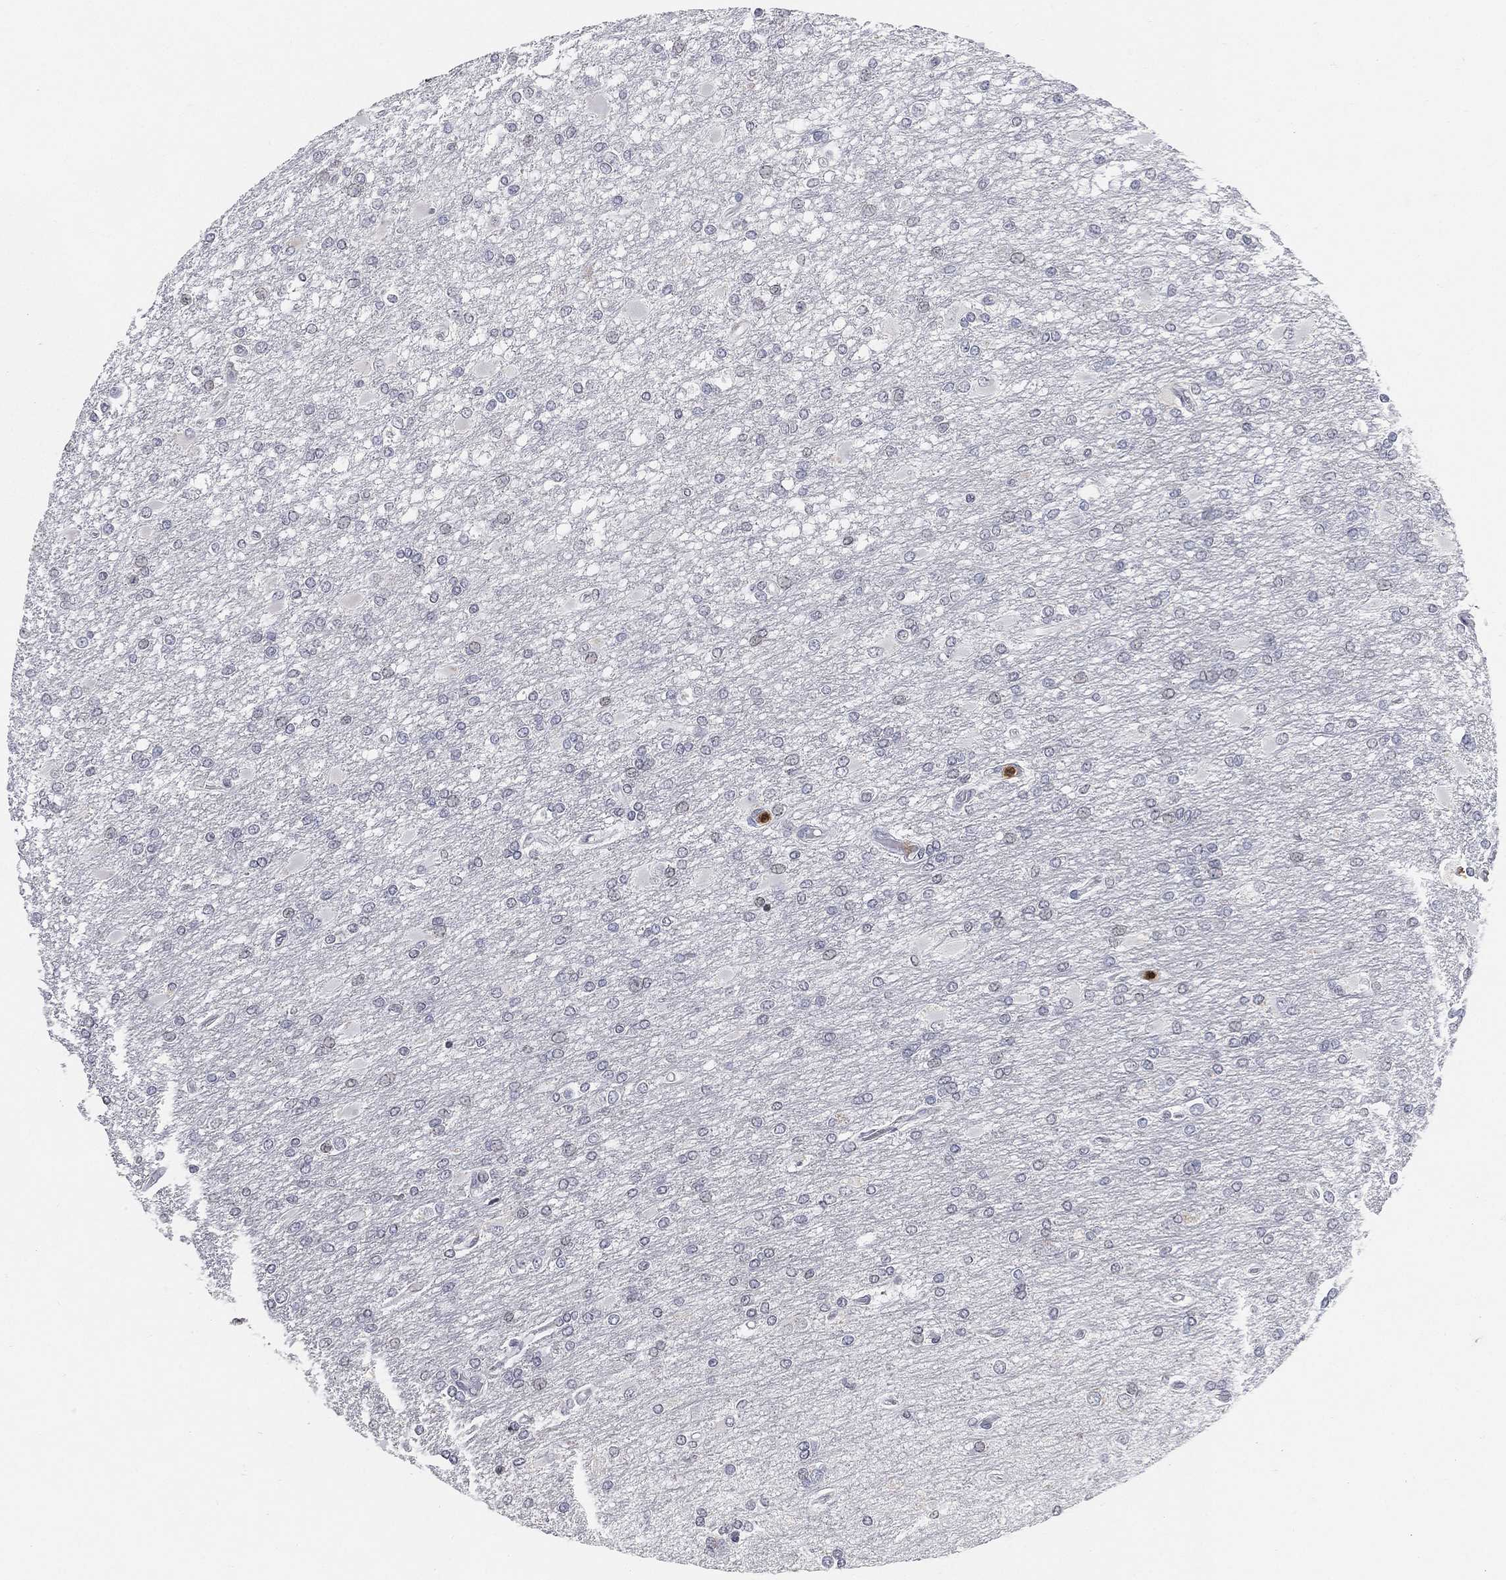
{"staining": {"intensity": "negative", "quantity": "none", "location": "none"}, "tissue": "glioma", "cell_type": "Tumor cells", "image_type": "cancer", "snomed": [{"axis": "morphology", "description": "Glioma, malignant, High grade"}, {"axis": "topography", "description": "Cerebral cortex"}], "caption": "High magnification brightfield microscopy of glioma stained with DAB (3,3'-diaminobenzidine) (brown) and counterstained with hematoxylin (blue): tumor cells show no significant staining. Brightfield microscopy of immunohistochemistry (IHC) stained with DAB (3,3'-diaminobenzidine) (brown) and hematoxylin (blue), captured at high magnification.", "gene": "ARG1", "patient": {"sex": "male", "age": 79}}